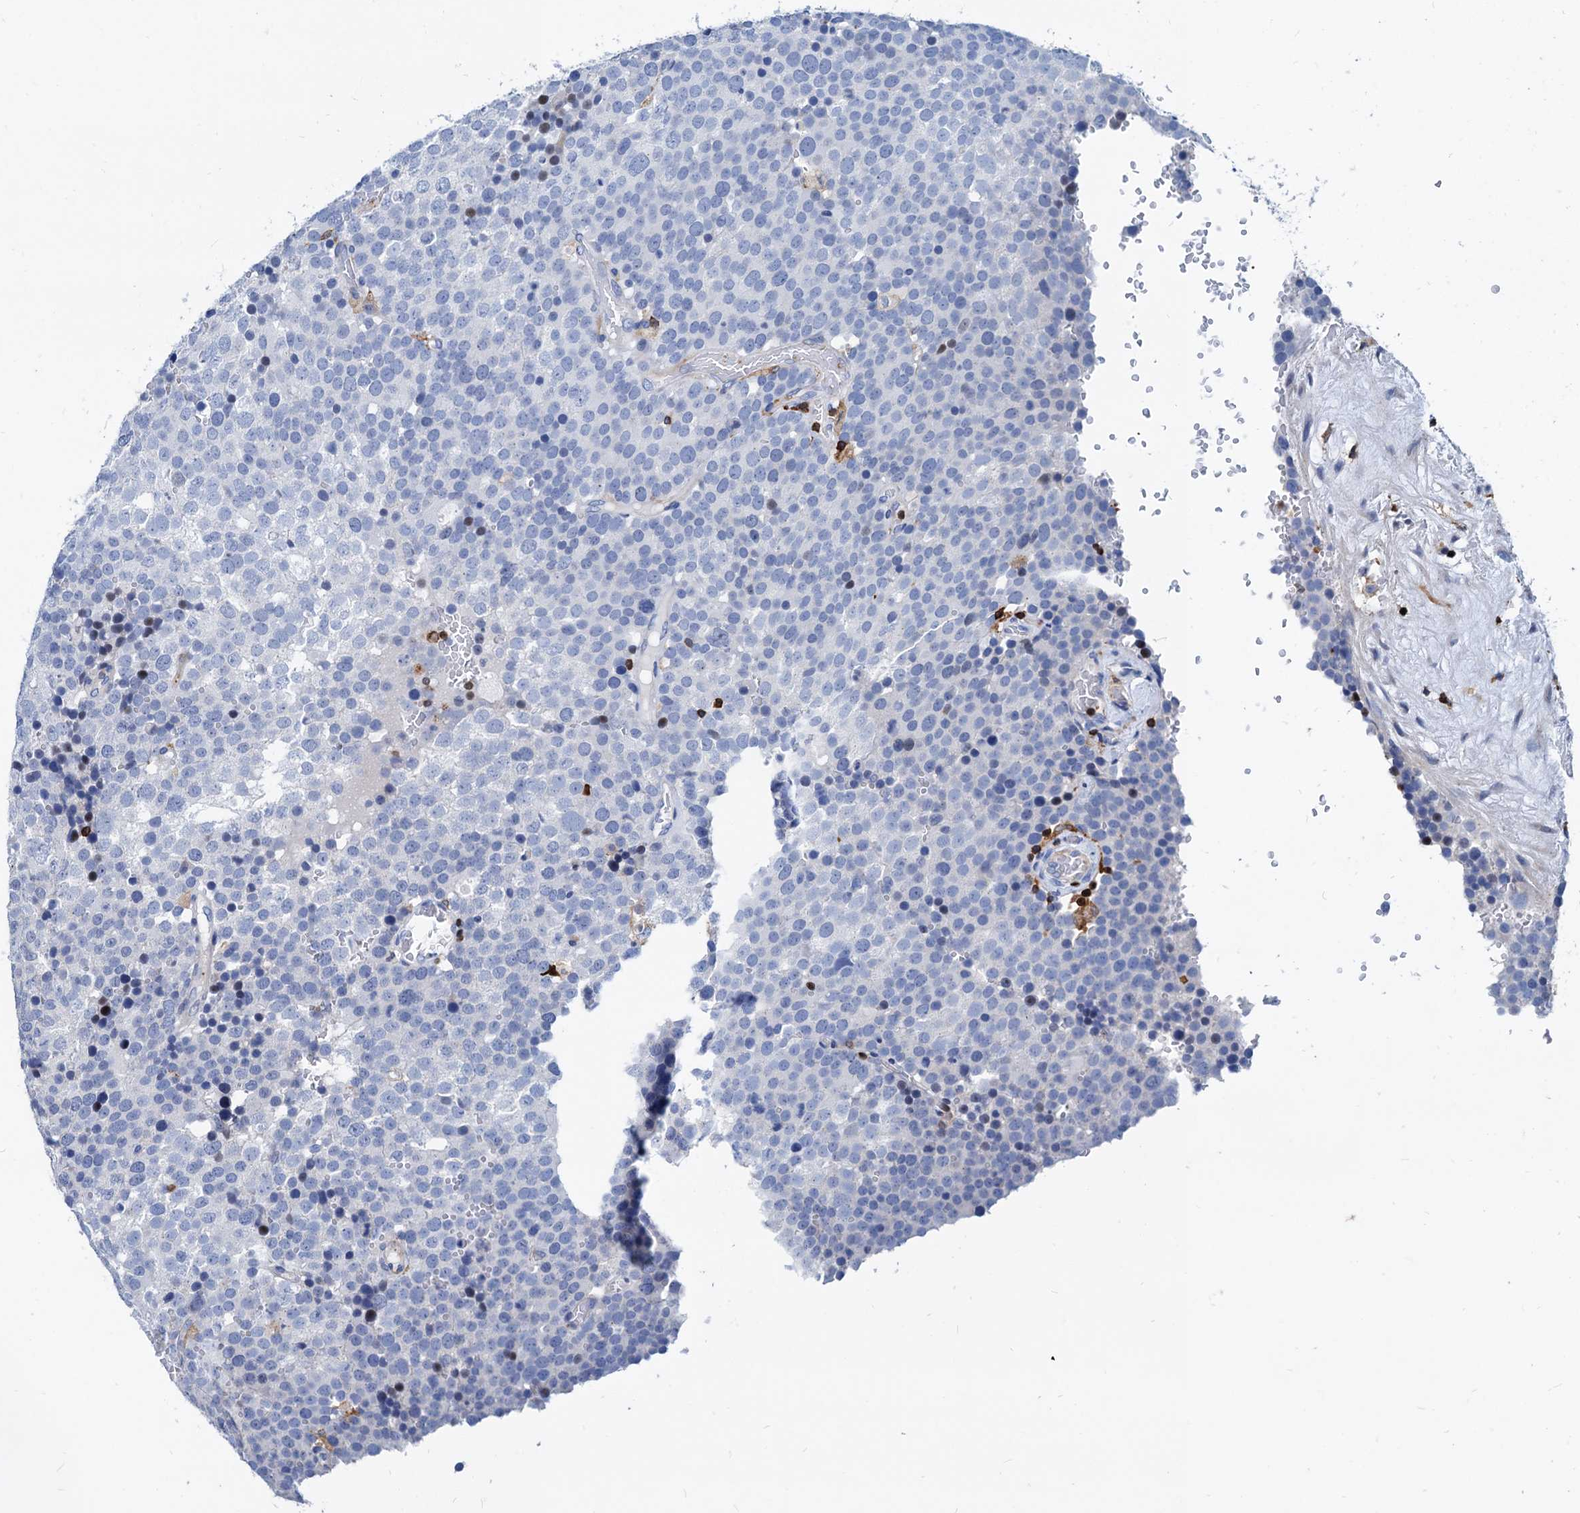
{"staining": {"intensity": "negative", "quantity": "none", "location": "none"}, "tissue": "testis cancer", "cell_type": "Tumor cells", "image_type": "cancer", "snomed": [{"axis": "morphology", "description": "Seminoma, NOS"}, {"axis": "topography", "description": "Testis"}], "caption": "Immunohistochemistry micrograph of human testis cancer (seminoma) stained for a protein (brown), which displays no positivity in tumor cells.", "gene": "LCP2", "patient": {"sex": "male", "age": 71}}